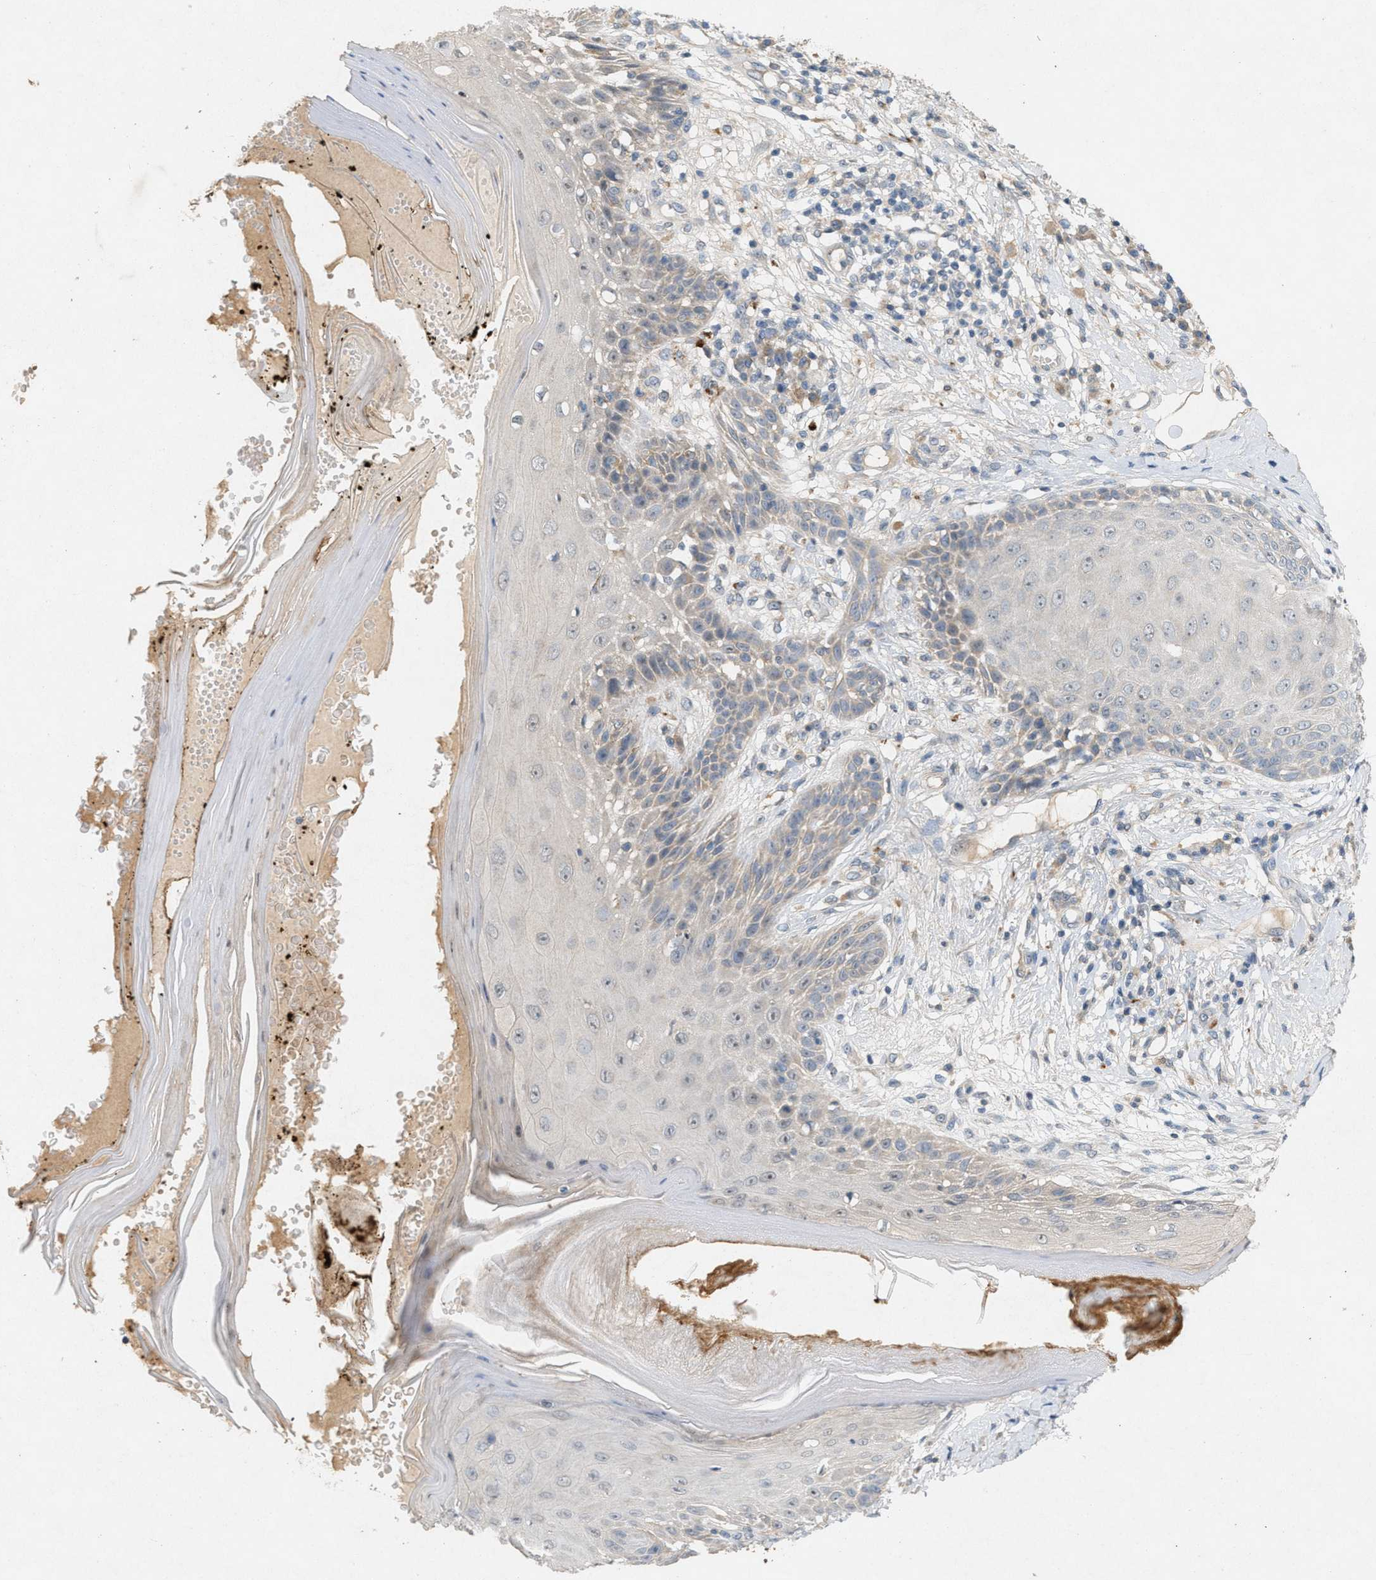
{"staining": {"intensity": "negative", "quantity": "none", "location": "none"}, "tissue": "skin", "cell_type": "Fibroblasts", "image_type": "normal", "snomed": [{"axis": "morphology", "description": "Normal tissue, NOS"}, {"axis": "topography", "description": "Skin"}, {"axis": "topography", "description": "Peripheral nerve tissue"}], "caption": "Immunohistochemical staining of normal human skin reveals no significant positivity in fibroblasts. (DAB immunohistochemistry (IHC), high magnification).", "gene": "DCAF7", "patient": {"sex": "male", "age": 24}}